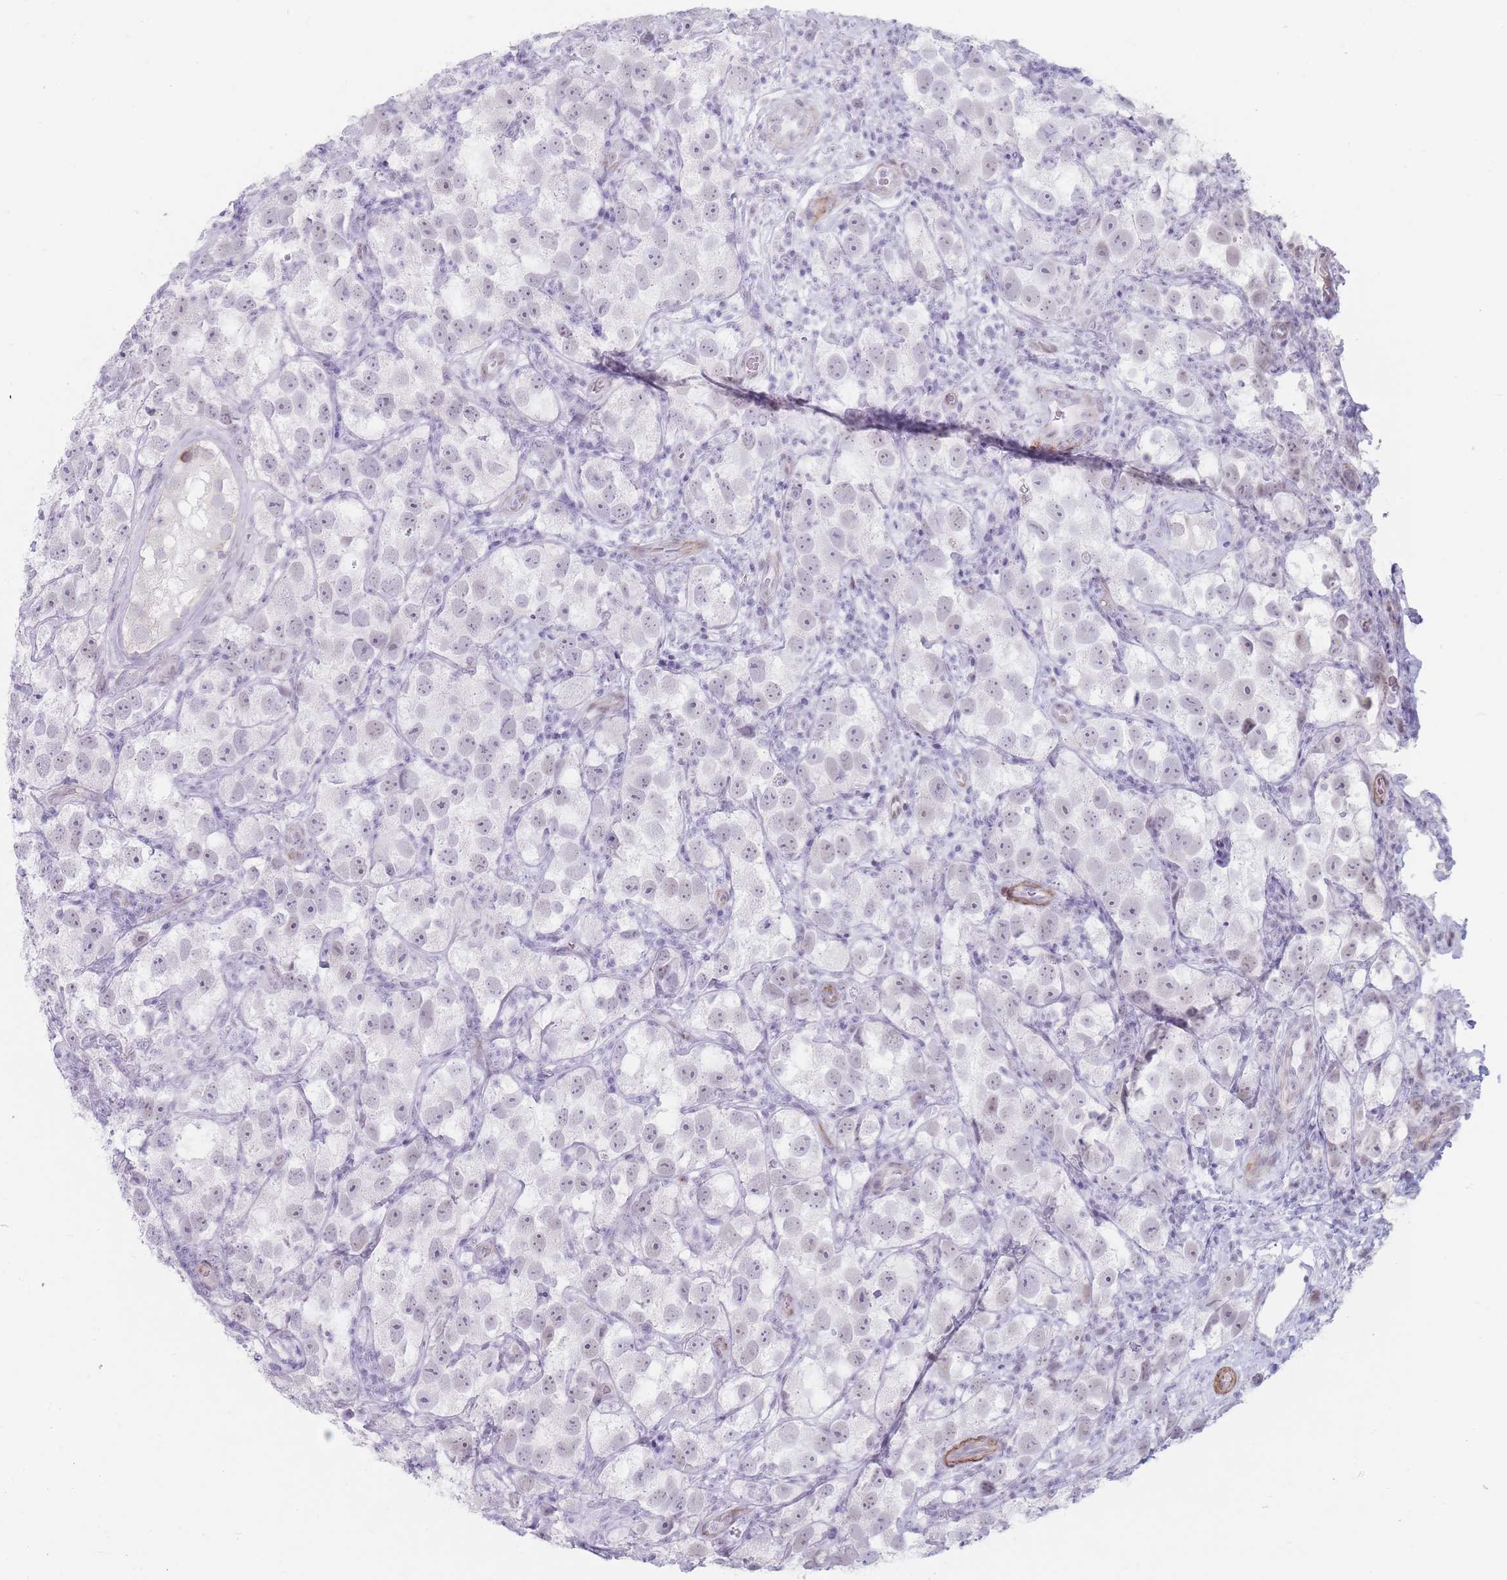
{"staining": {"intensity": "negative", "quantity": "none", "location": "none"}, "tissue": "testis cancer", "cell_type": "Tumor cells", "image_type": "cancer", "snomed": [{"axis": "morphology", "description": "Seminoma, NOS"}, {"axis": "topography", "description": "Testis"}], "caption": "The micrograph reveals no significant expression in tumor cells of testis cancer (seminoma). (DAB immunohistochemistry visualized using brightfield microscopy, high magnification).", "gene": "IFNA6", "patient": {"sex": "male", "age": 26}}